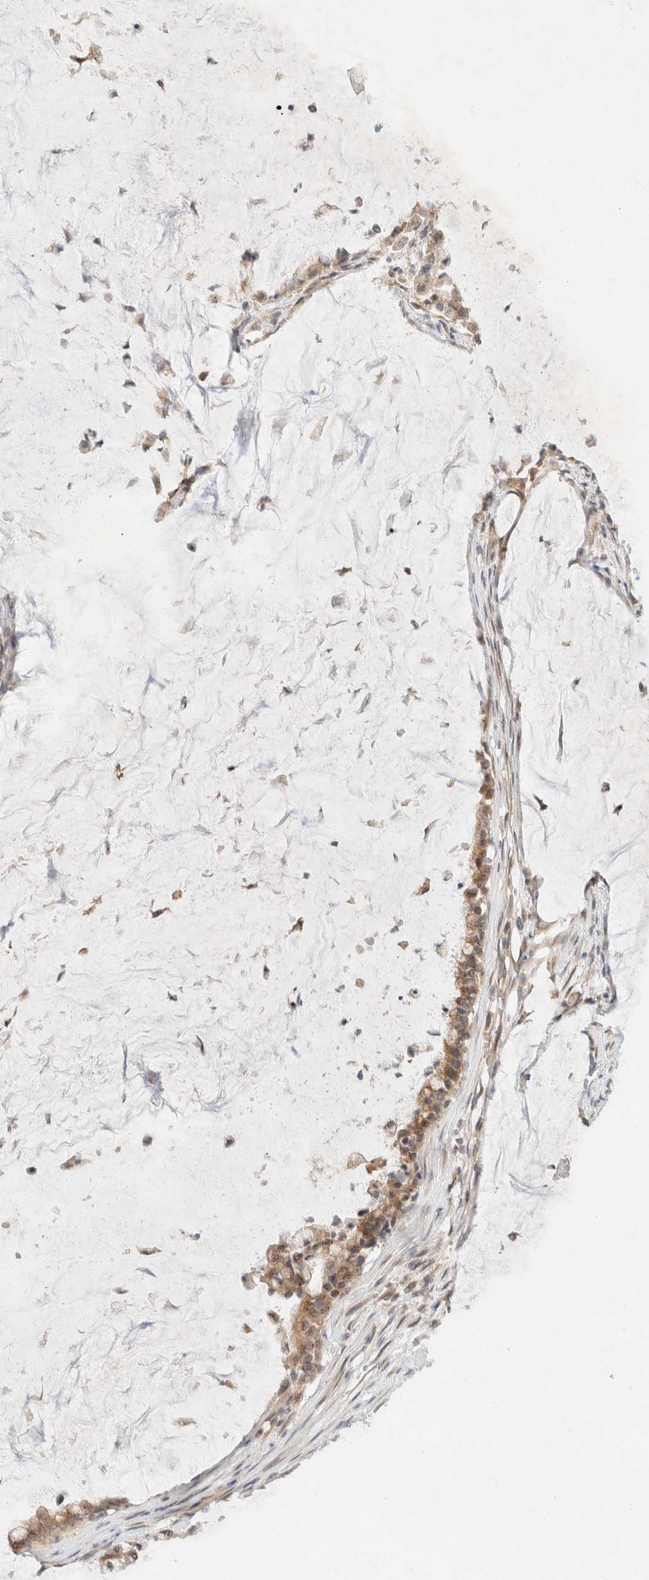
{"staining": {"intensity": "moderate", "quantity": ">75%", "location": "cytoplasmic/membranous"}, "tissue": "pancreatic cancer", "cell_type": "Tumor cells", "image_type": "cancer", "snomed": [{"axis": "morphology", "description": "Adenocarcinoma, NOS"}, {"axis": "topography", "description": "Pancreas"}], "caption": "The histopathology image reveals a brown stain indicating the presence of a protein in the cytoplasmic/membranous of tumor cells in pancreatic cancer.", "gene": "TACC1", "patient": {"sex": "male", "age": 41}}